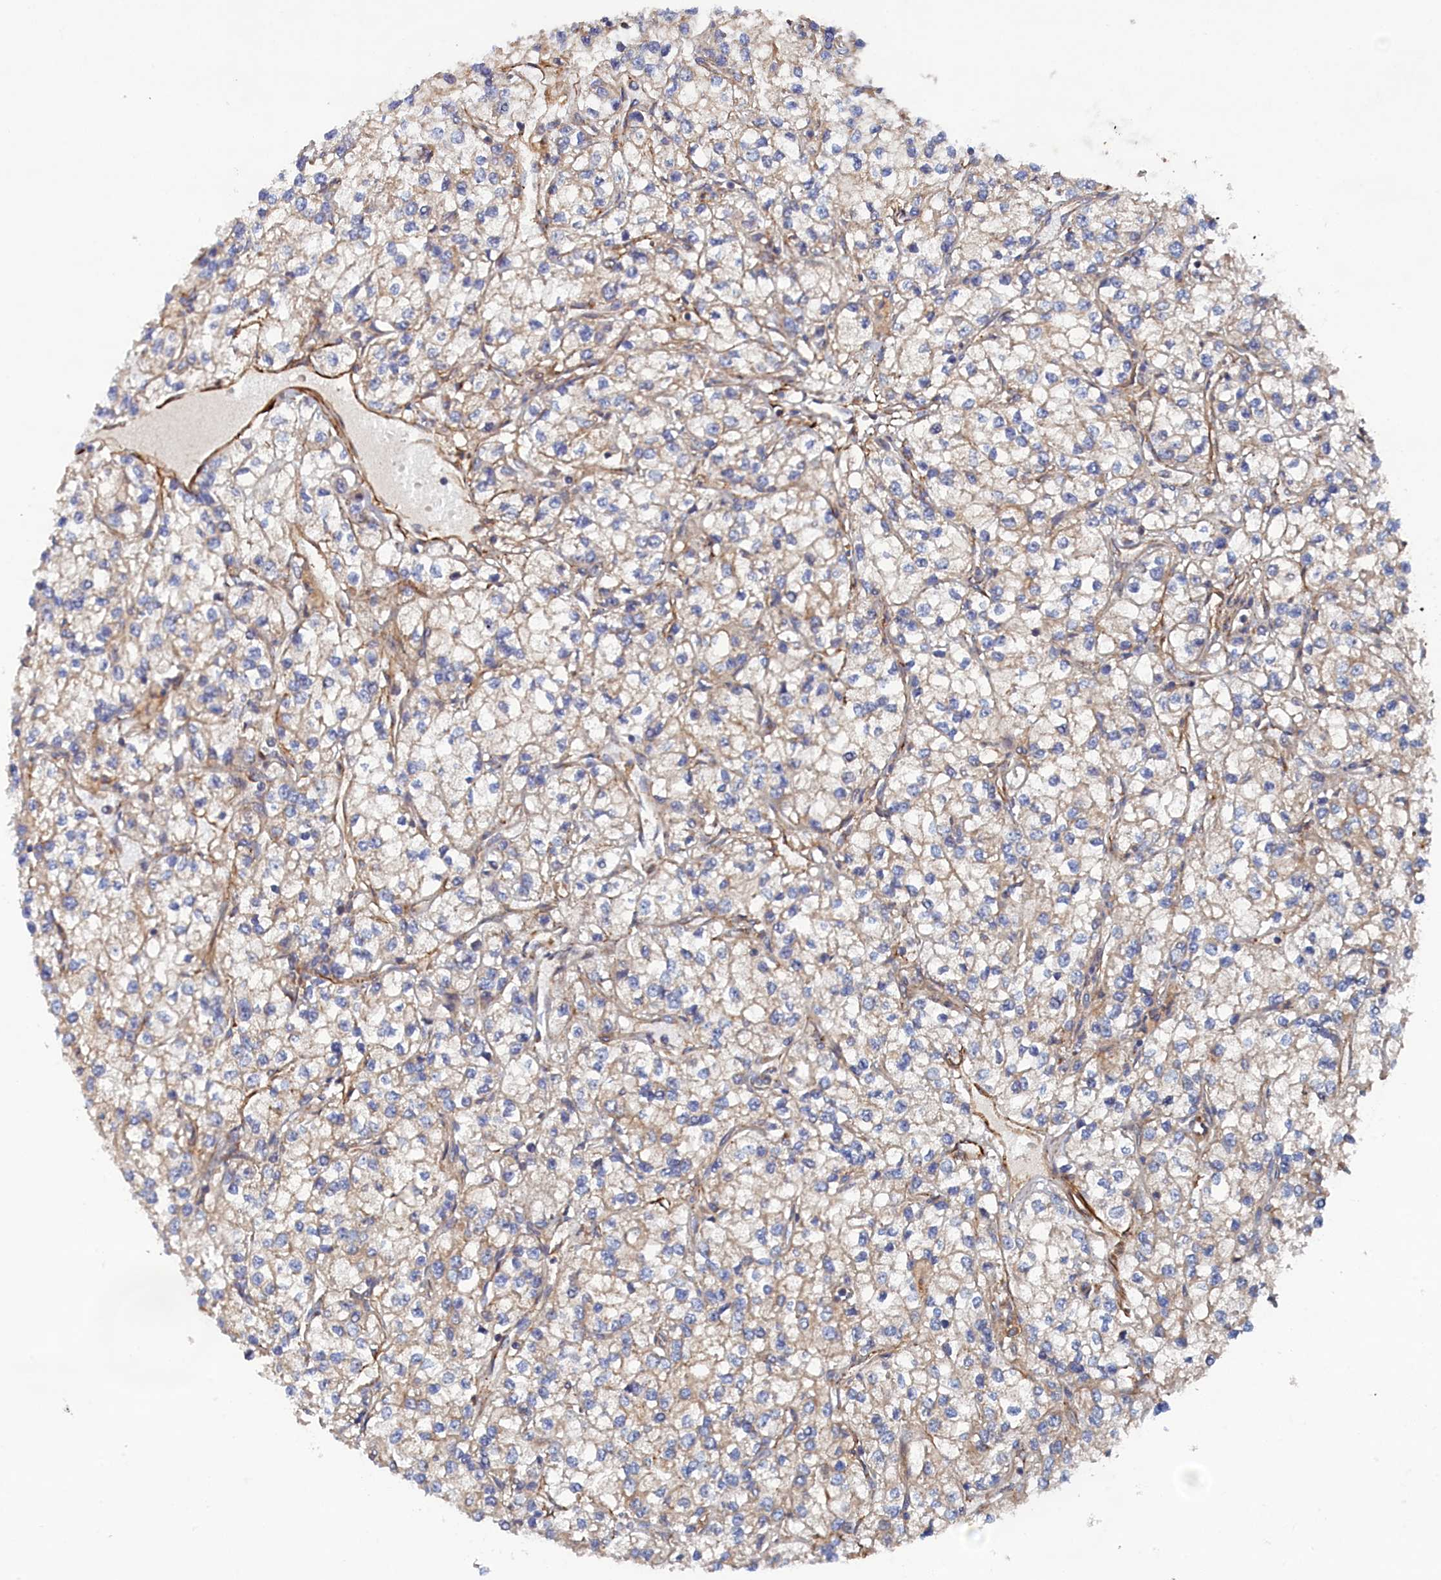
{"staining": {"intensity": "negative", "quantity": "none", "location": "none"}, "tissue": "renal cancer", "cell_type": "Tumor cells", "image_type": "cancer", "snomed": [{"axis": "morphology", "description": "Adenocarcinoma, NOS"}, {"axis": "topography", "description": "Kidney"}], "caption": "DAB (3,3'-diaminobenzidine) immunohistochemical staining of renal cancer shows no significant staining in tumor cells. (DAB (3,3'-diaminobenzidine) immunohistochemistry (IHC) with hematoxylin counter stain).", "gene": "TMEM196", "patient": {"sex": "male", "age": 80}}